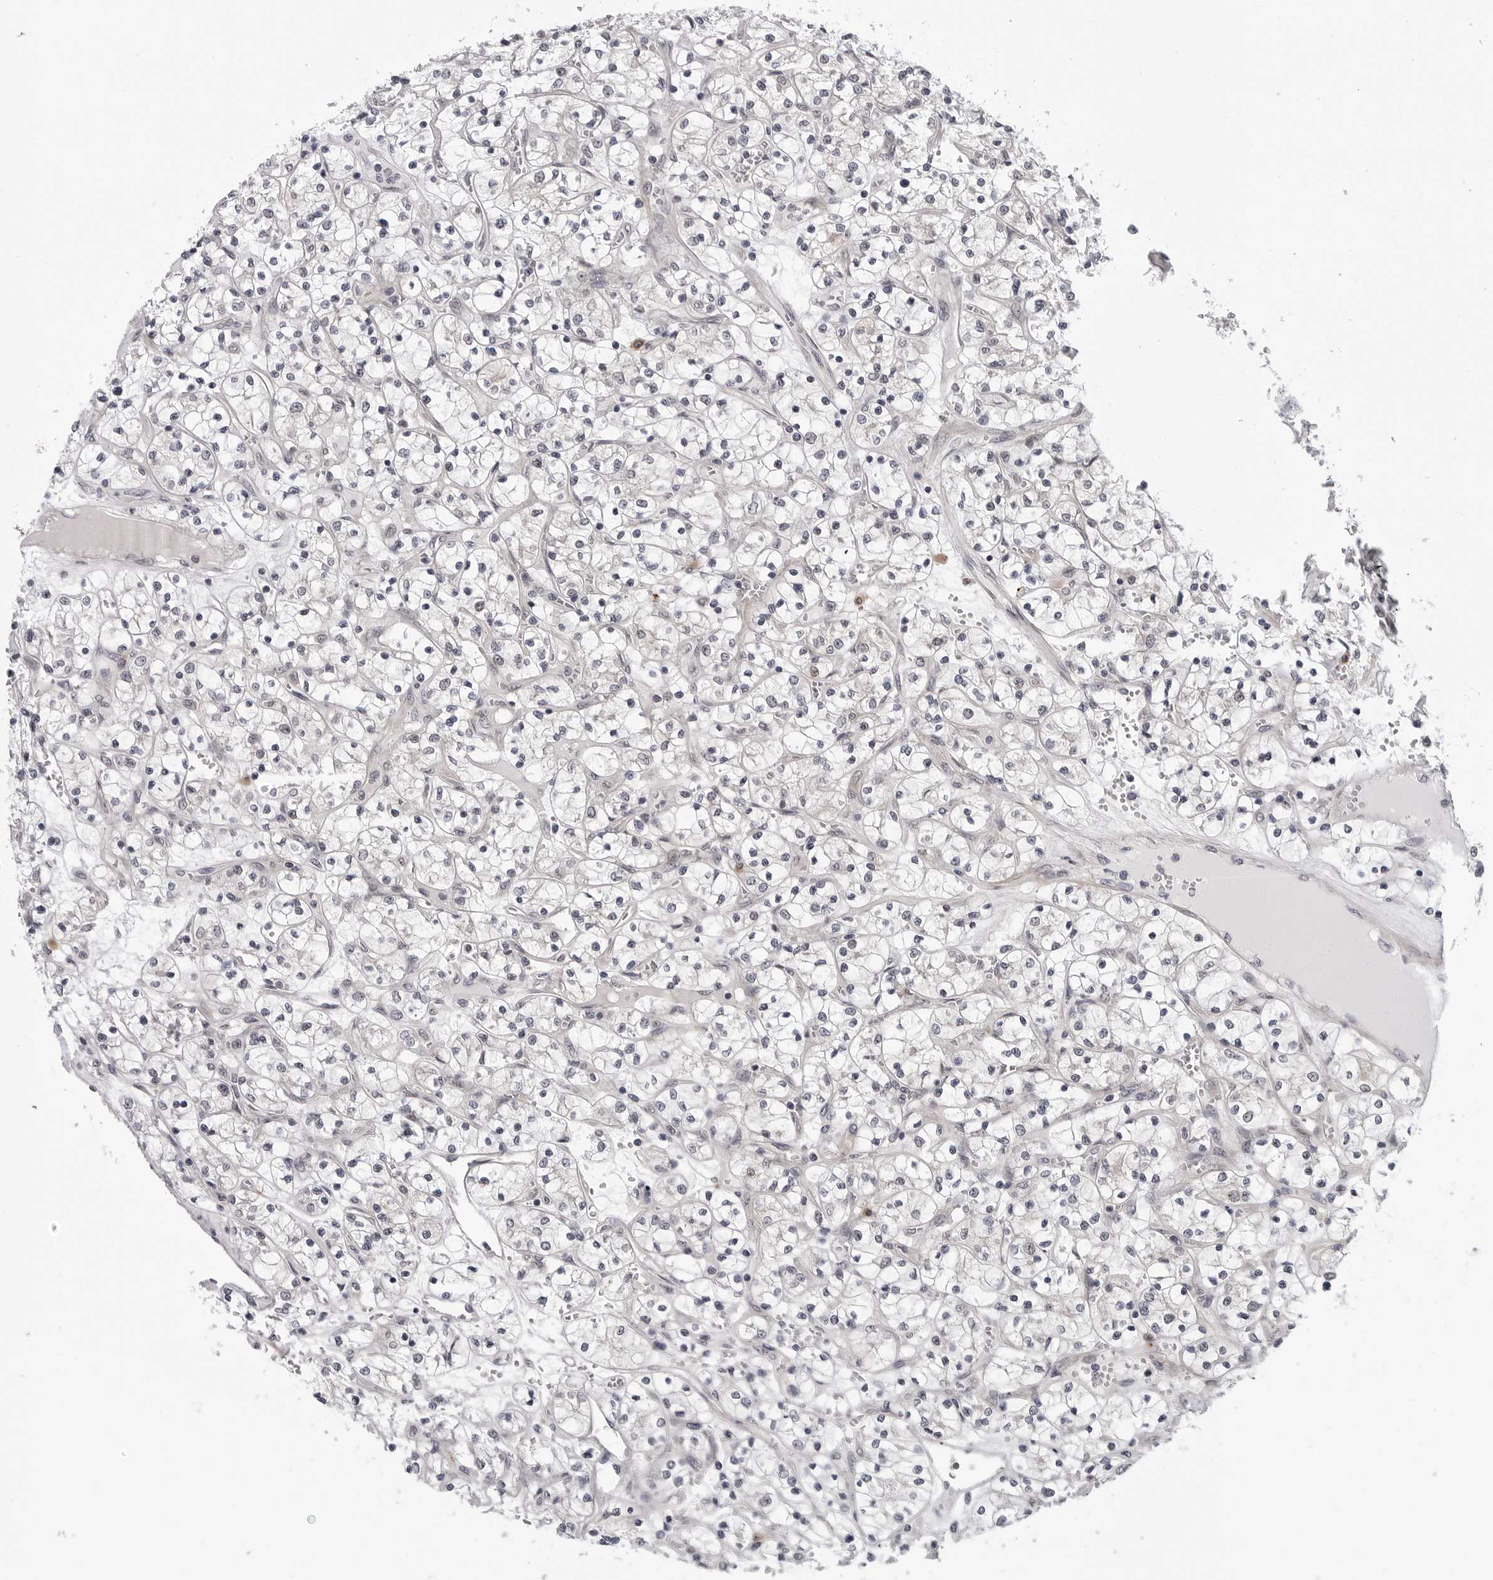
{"staining": {"intensity": "negative", "quantity": "none", "location": "none"}, "tissue": "renal cancer", "cell_type": "Tumor cells", "image_type": "cancer", "snomed": [{"axis": "morphology", "description": "Adenocarcinoma, NOS"}, {"axis": "topography", "description": "Kidney"}], "caption": "This is an immunohistochemistry (IHC) image of human renal cancer (adenocarcinoma). There is no positivity in tumor cells.", "gene": "KIAA1614", "patient": {"sex": "female", "age": 69}}